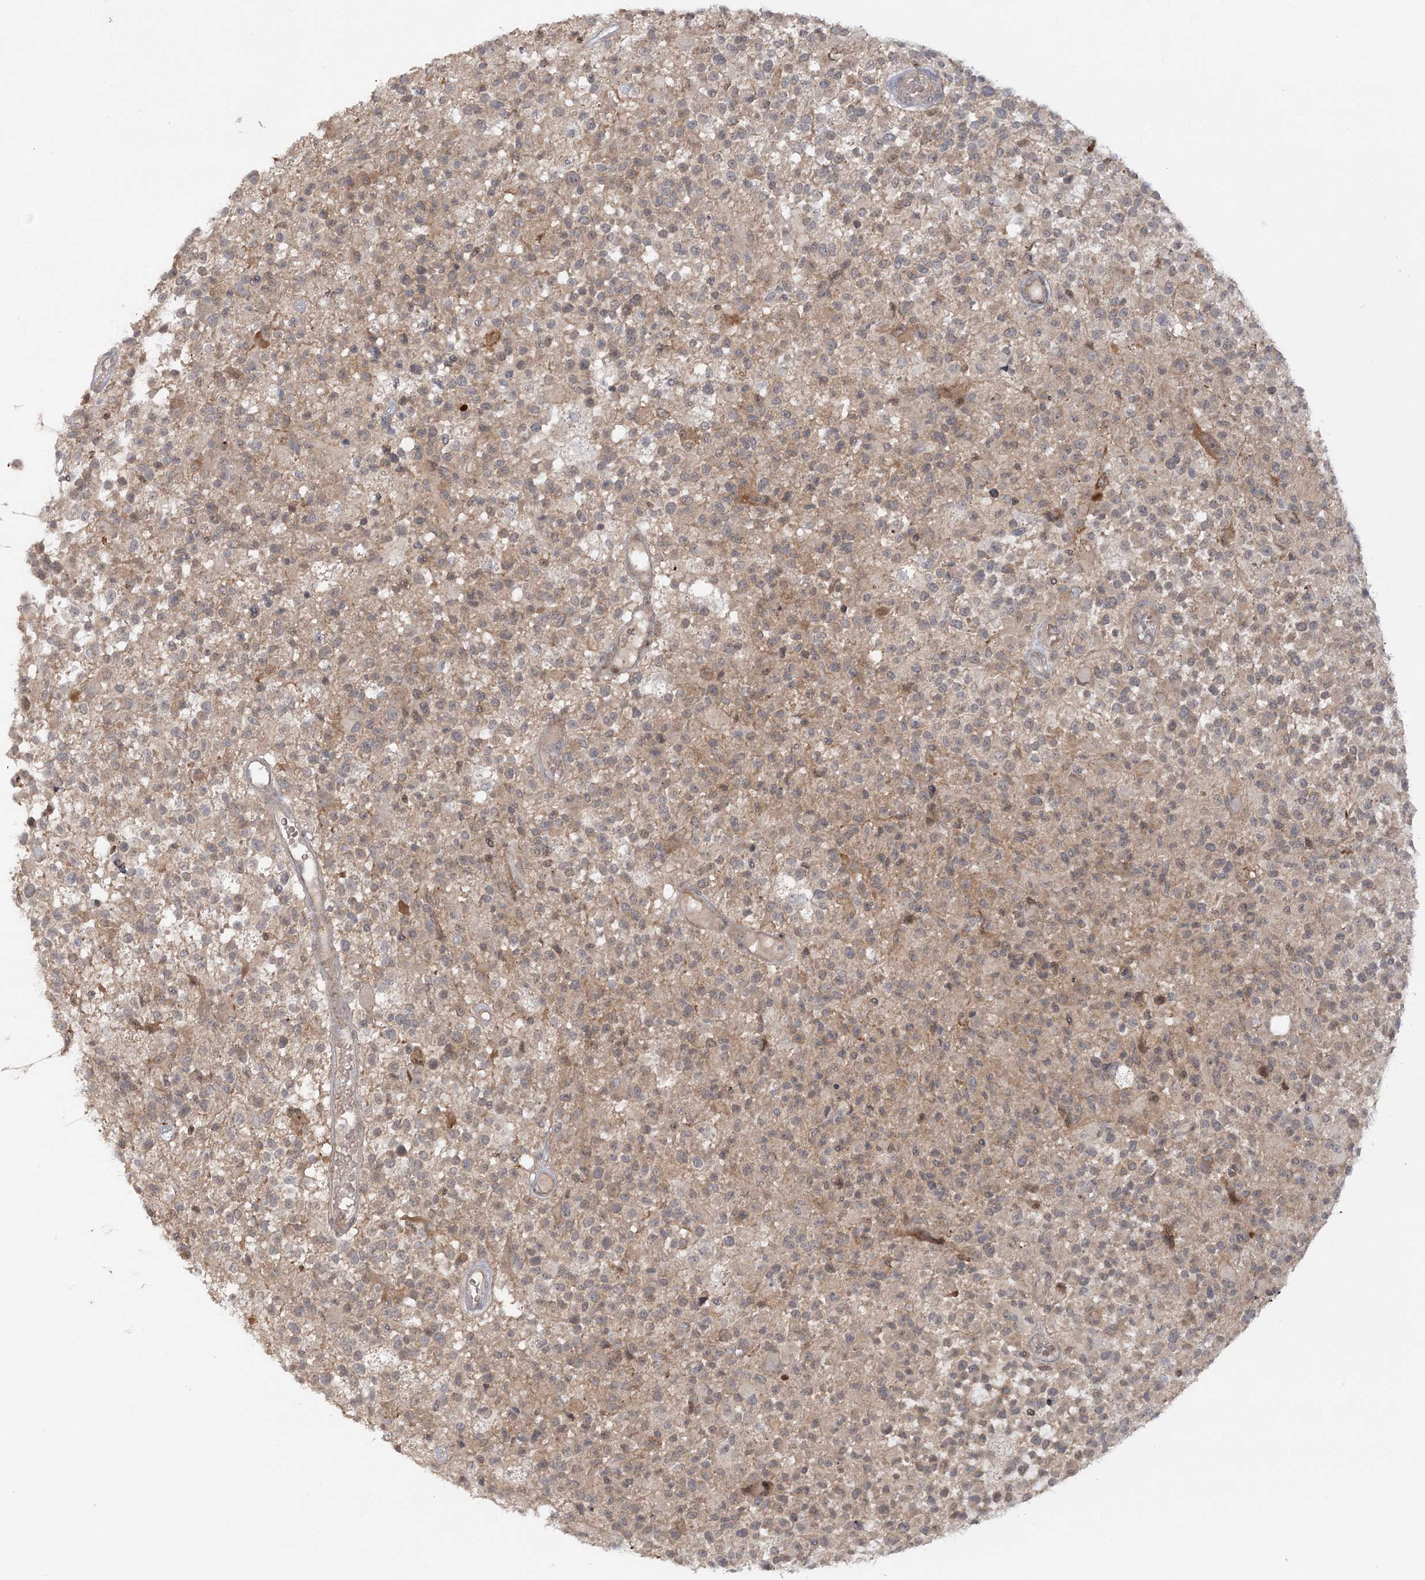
{"staining": {"intensity": "weak", "quantity": "<25%", "location": "cytoplasmic/membranous"}, "tissue": "glioma", "cell_type": "Tumor cells", "image_type": "cancer", "snomed": [{"axis": "morphology", "description": "Glioma, malignant, High grade"}, {"axis": "morphology", "description": "Glioblastoma, NOS"}, {"axis": "topography", "description": "Brain"}], "caption": "Immunohistochemistry (IHC) micrograph of neoplastic tissue: human glioblastoma stained with DAB (3,3'-diaminobenzidine) reveals no significant protein expression in tumor cells.", "gene": "SH2D3A", "patient": {"sex": "male", "age": 60}}